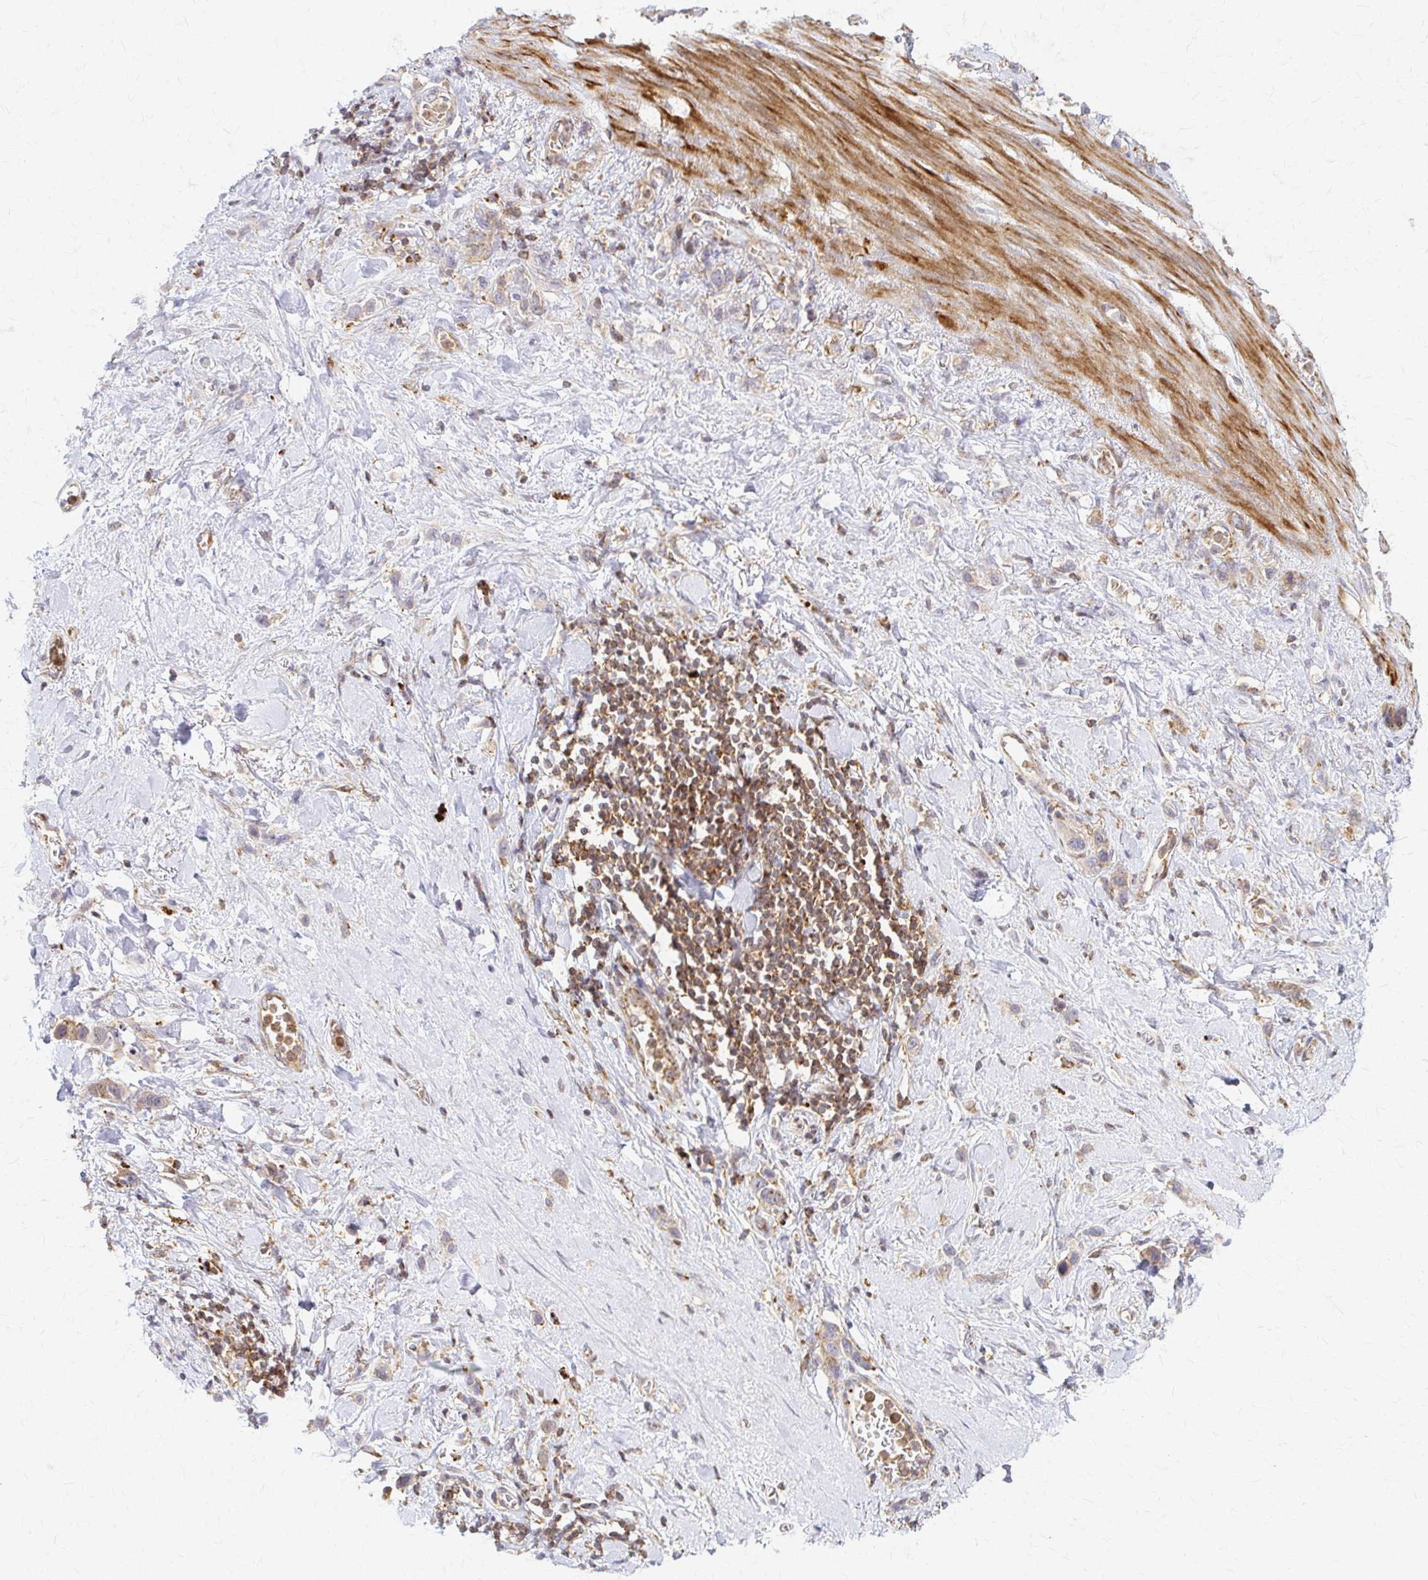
{"staining": {"intensity": "weak", "quantity": "25%-75%", "location": "cytoplasmic/membranous"}, "tissue": "stomach cancer", "cell_type": "Tumor cells", "image_type": "cancer", "snomed": [{"axis": "morphology", "description": "Adenocarcinoma, NOS"}, {"axis": "topography", "description": "Stomach"}], "caption": "The image demonstrates immunohistochemical staining of adenocarcinoma (stomach). There is weak cytoplasmic/membranous expression is appreciated in about 25%-75% of tumor cells. (DAB = brown stain, brightfield microscopy at high magnification).", "gene": "ARHGAP35", "patient": {"sex": "female", "age": 65}}